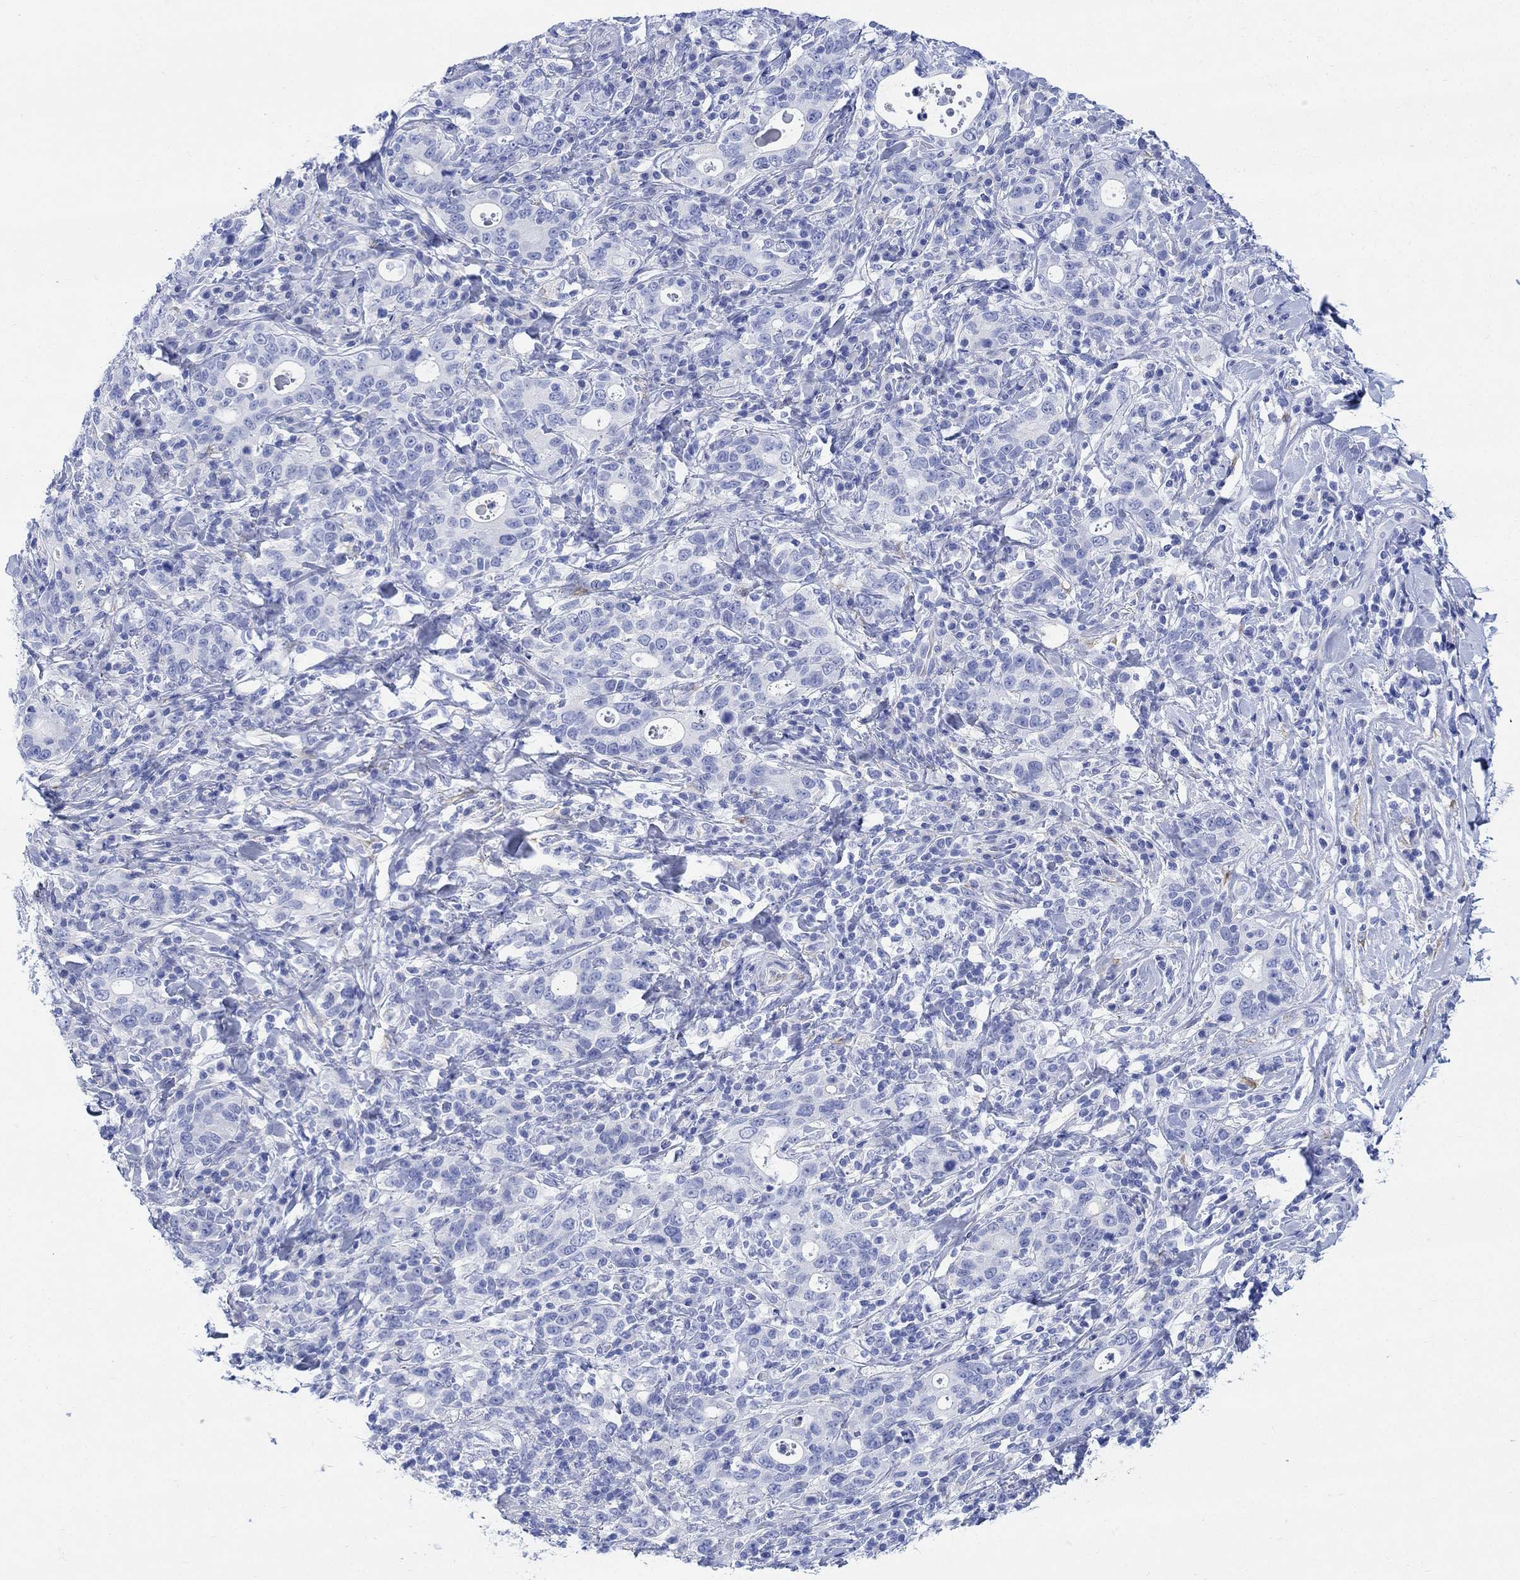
{"staining": {"intensity": "negative", "quantity": "none", "location": "none"}, "tissue": "stomach cancer", "cell_type": "Tumor cells", "image_type": "cancer", "snomed": [{"axis": "morphology", "description": "Adenocarcinoma, NOS"}, {"axis": "topography", "description": "Stomach"}], "caption": "IHC of adenocarcinoma (stomach) shows no expression in tumor cells.", "gene": "MYL1", "patient": {"sex": "male", "age": 79}}